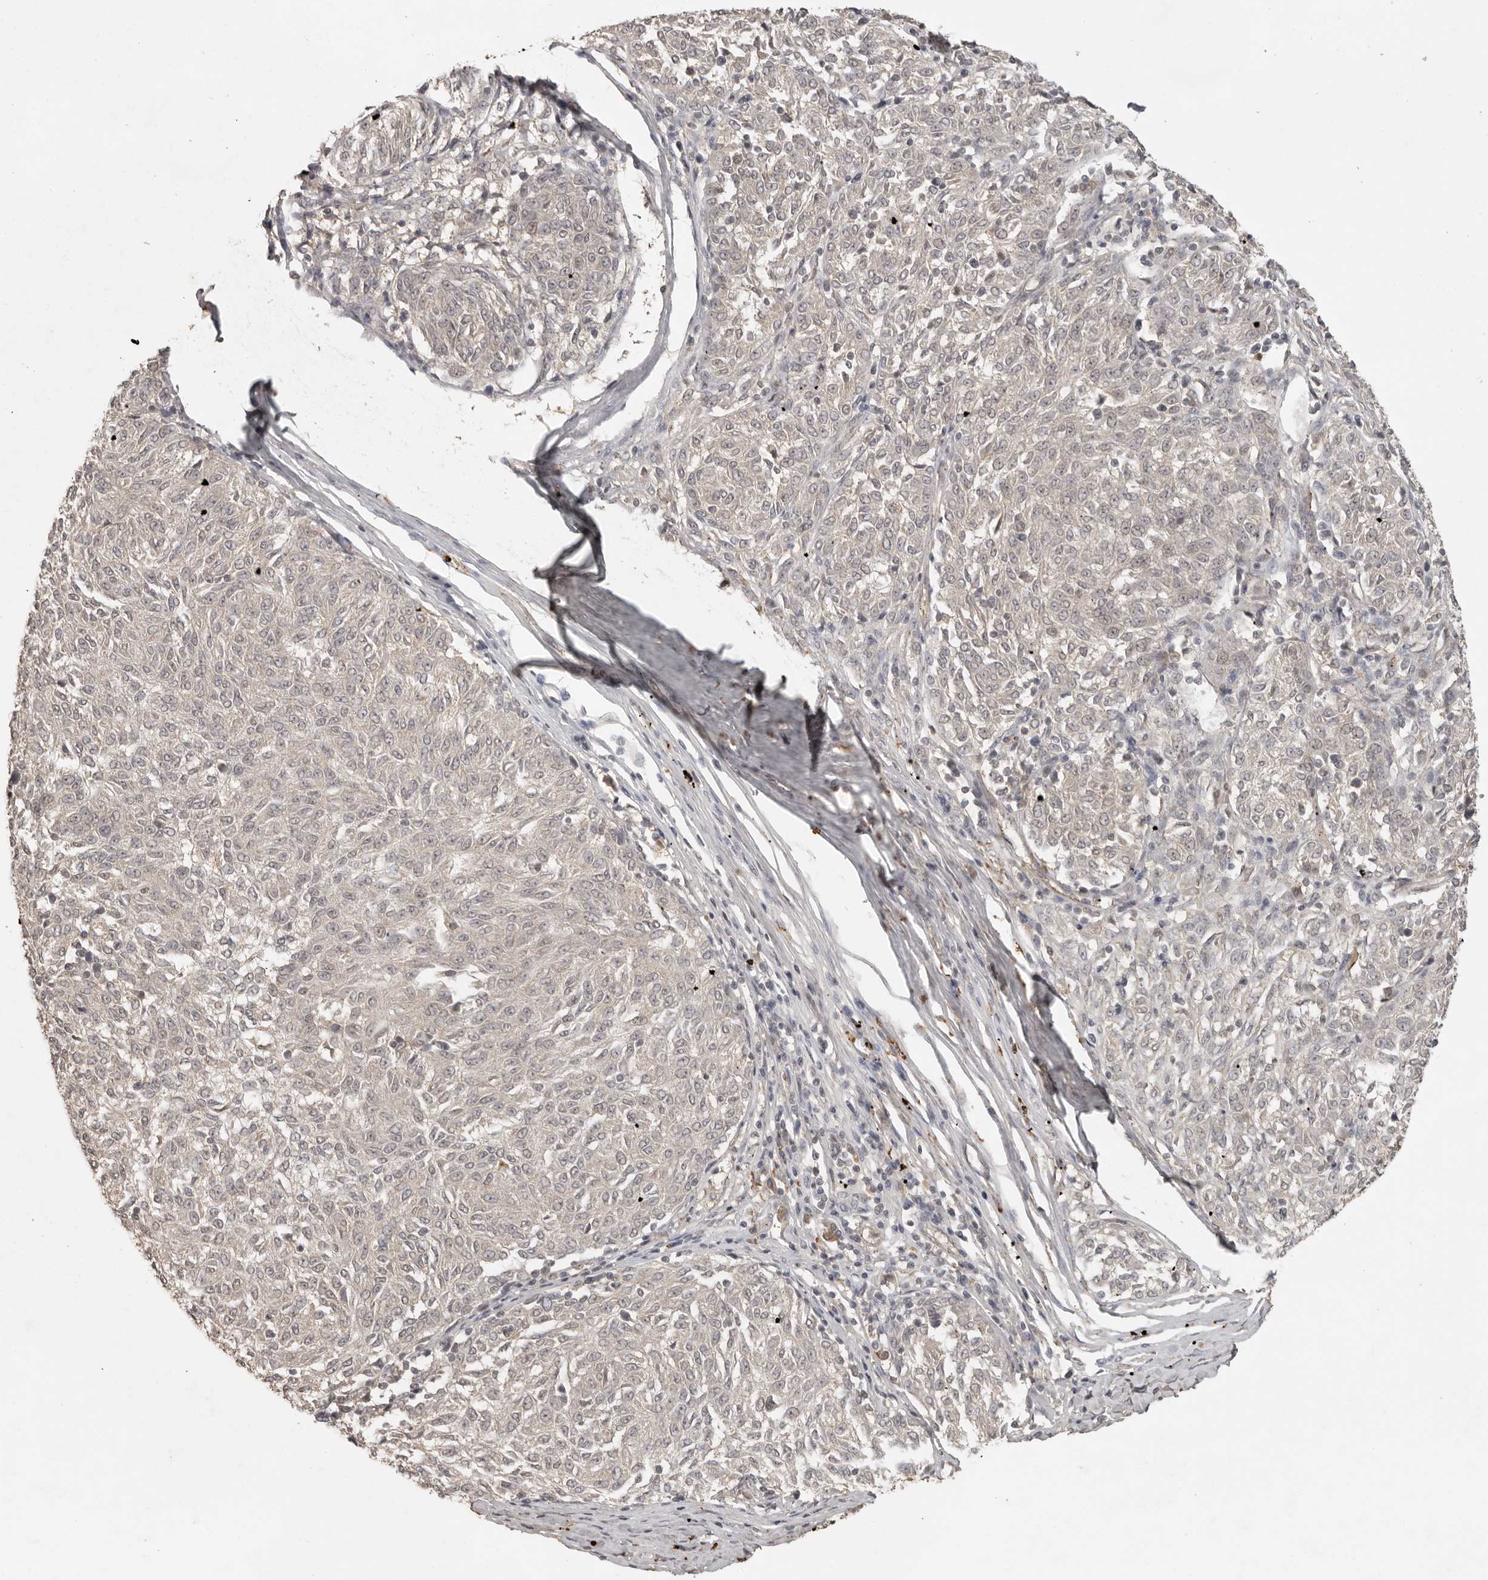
{"staining": {"intensity": "negative", "quantity": "none", "location": "none"}, "tissue": "melanoma", "cell_type": "Tumor cells", "image_type": "cancer", "snomed": [{"axis": "morphology", "description": "Malignant melanoma, NOS"}, {"axis": "topography", "description": "Skin"}], "caption": "IHC photomicrograph of melanoma stained for a protein (brown), which reveals no positivity in tumor cells.", "gene": "CTF1", "patient": {"sex": "female", "age": 72}}